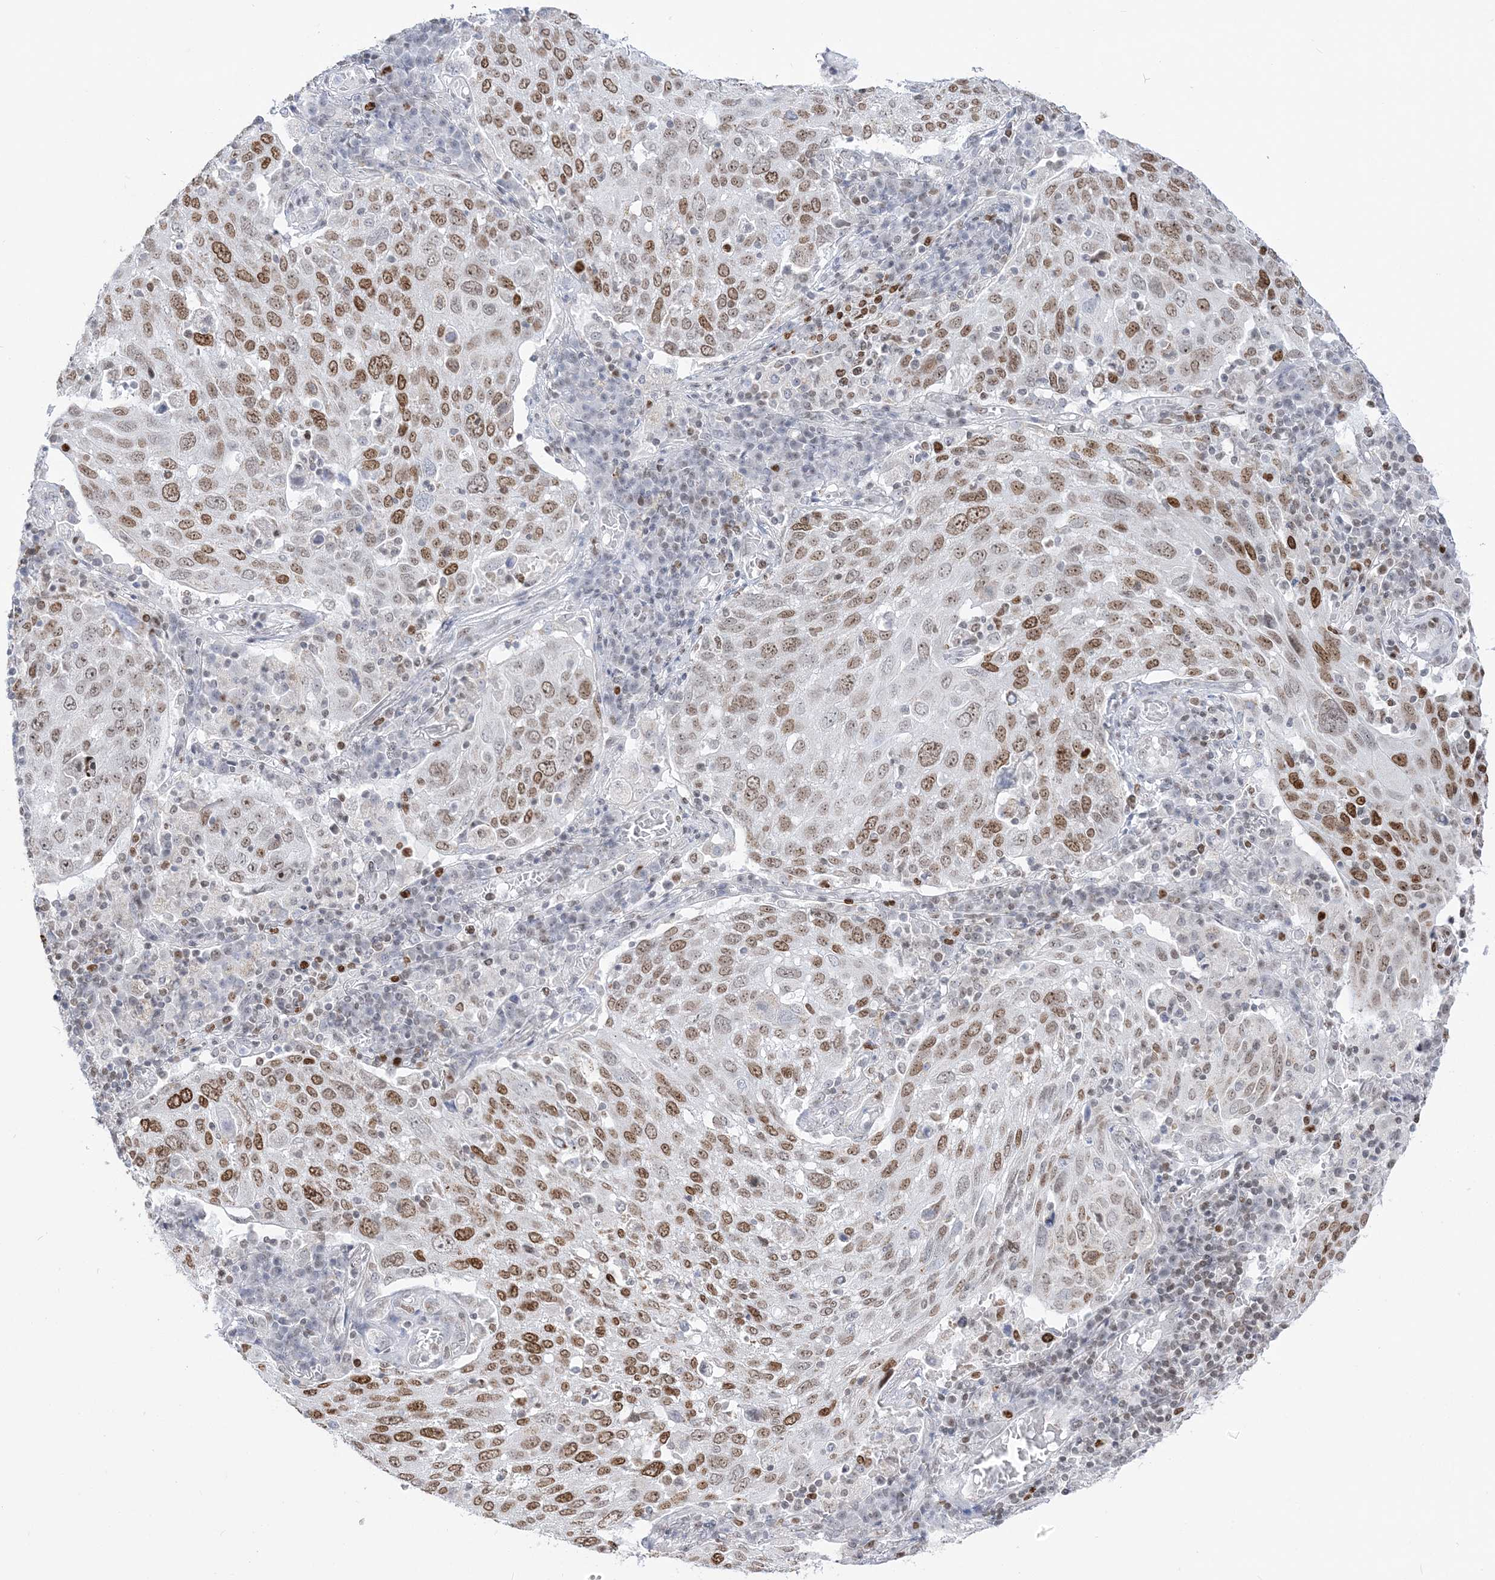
{"staining": {"intensity": "moderate", "quantity": ">75%", "location": "nuclear"}, "tissue": "lung cancer", "cell_type": "Tumor cells", "image_type": "cancer", "snomed": [{"axis": "morphology", "description": "Squamous cell carcinoma, NOS"}, {"axis": "topography", "description": "Lung"}], "caption": "Brown immunohistochemical staining in human lung cancer (squamous cell carcinoma) demonstrates moderate nuclear staining in about >75% of tumor cells.", "gene": "DDX21", "patient": {"sex": "male", "age": 65}}